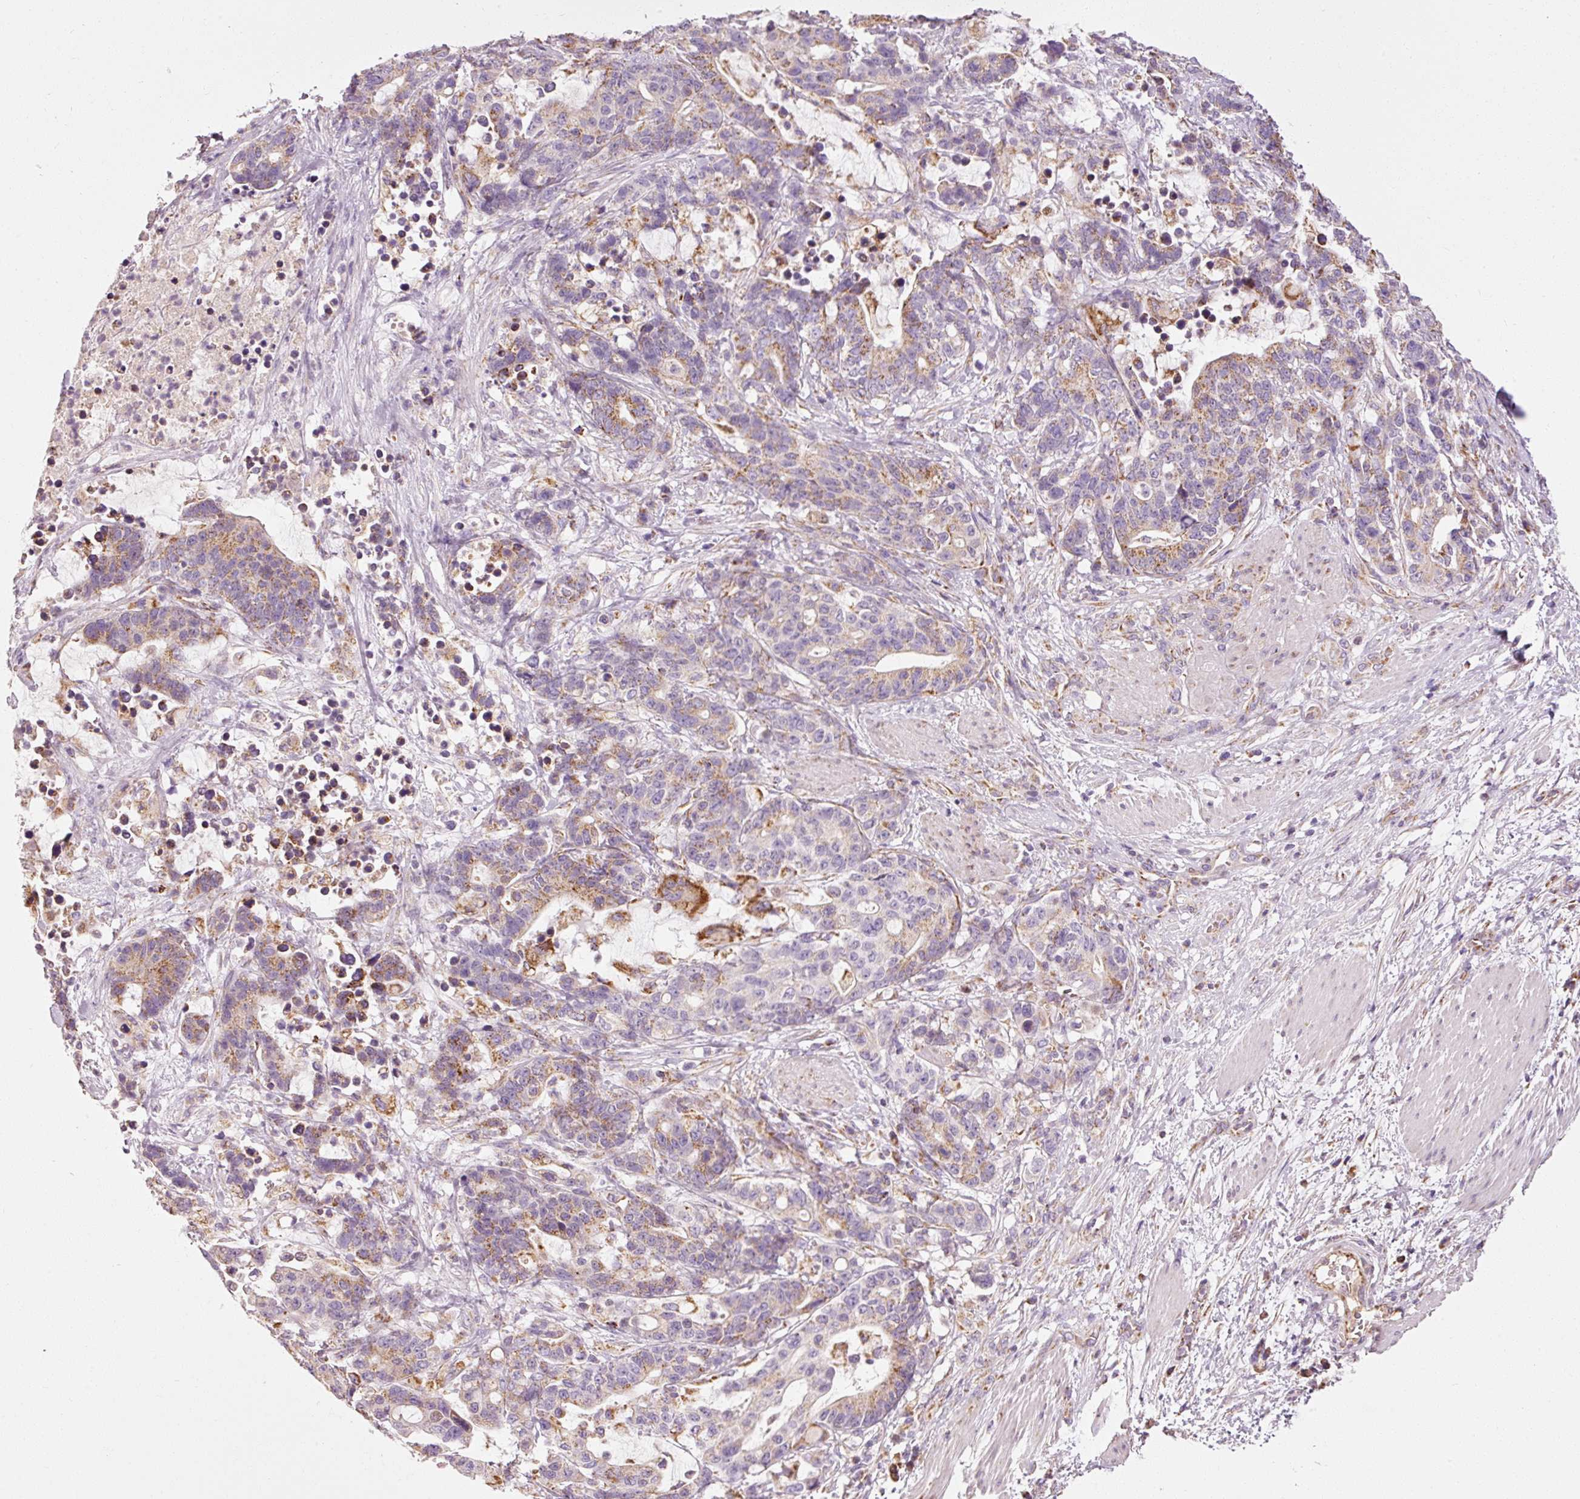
{"staining": {"intensity": "moderate", "quantity": "25%-75%", "location": "cytoplasmic/membranous"}, "tissue": "stomach cancer", "cell_type": "Tumor cells", "image_type": "cancer", "snomed": [{"axis": "morphology", "description": "Normal tissue, NOS"}, {"axis": "morphology", "description": "Adenocarcinoma, NOS"}, {"axis": "topography", "description": "Stomach"}], "caption": "An image of stomach adenocarcinoma stained for a protein demonstrates moderate cytoplasmic/membranous brown staining in tumor cells.", "gene": "NDUFB4", "patient": {"sex": "female", "age": 64}}